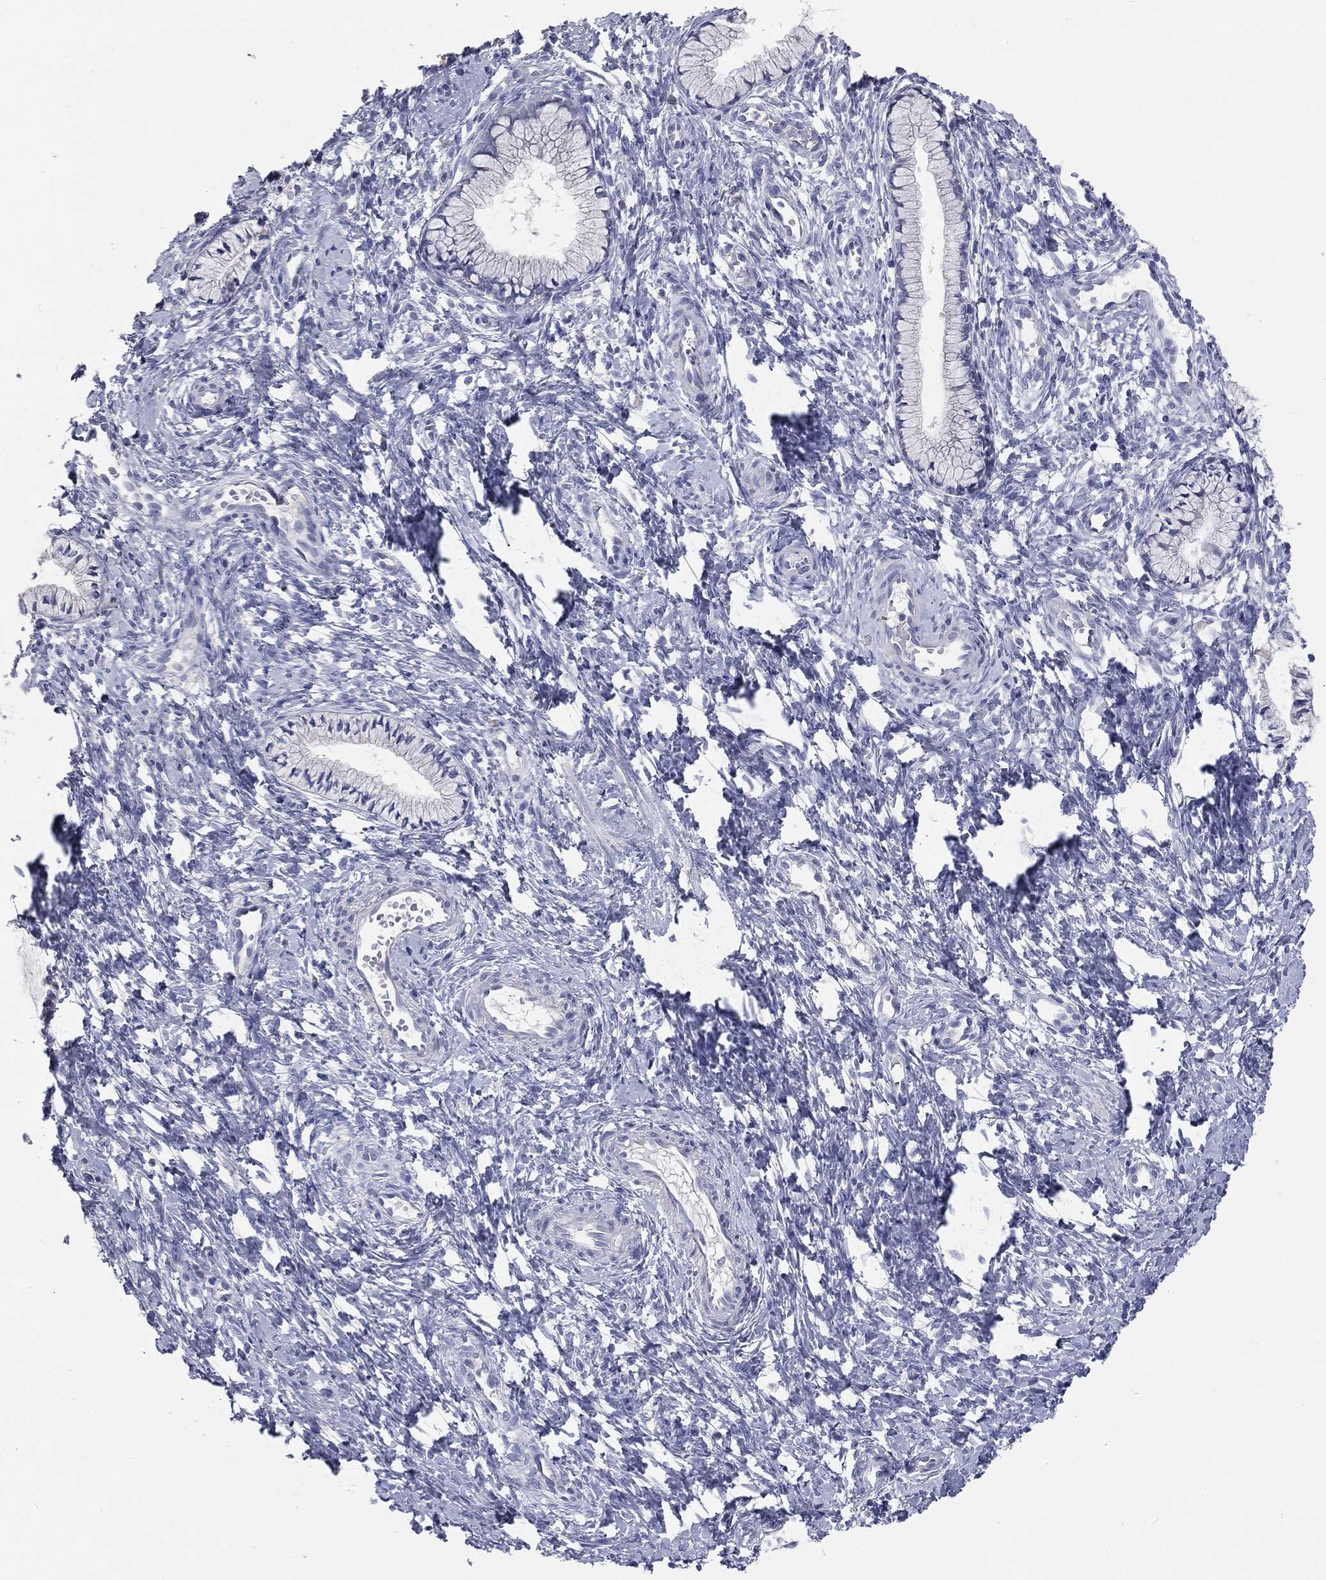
{"staining": {"intensity": "negative", "quantity": "none", "location": "none"}, "tissue": "cervix", "cell_type": "Glandular cells", "image_type": "normal", "snomed": [{"axis": "morphology", "description": "Normal tissue, NOS"}, {"axis": "topography", "description": "Cervix"}], "caption": "This is an immunohistochemistry histopathology image of benign human cervix. There is no staining in glandular cells.", "gene": "STK31", "patient": {"sex": "female", "age": 39}}